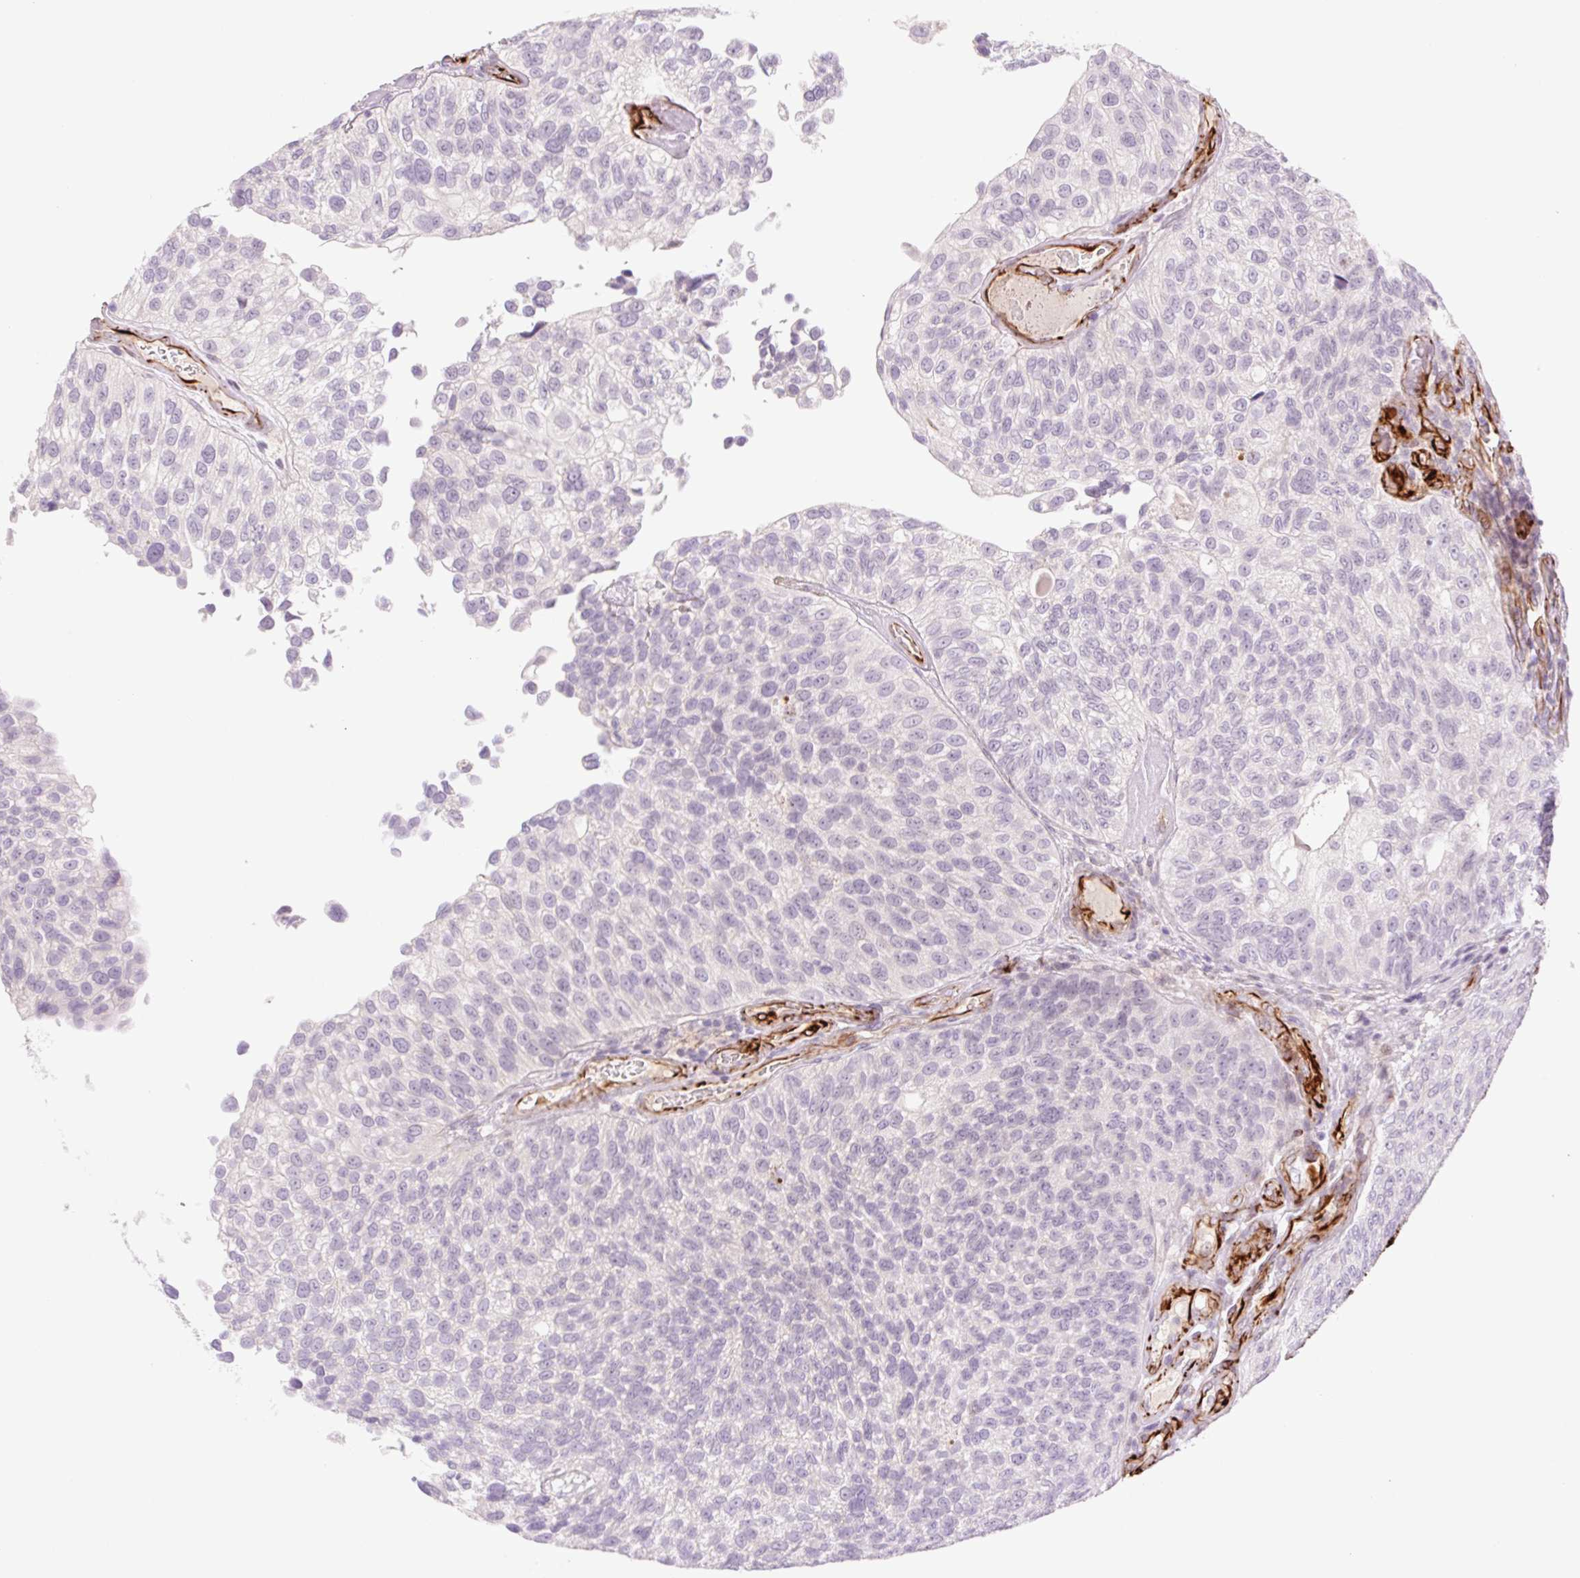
{"staining": {"intensity": "negative", "quantity": "none", "location": "none"}, "tissue": "urothelial cancer", "cell_type": "Tumor cells", "image_type": "cancer", "snomed": [{"axis": "morphology", "description": "Urothelial carcinoma, NOS"}, {"axis": "topography", "description": "Urinary bladder"}], "caption": "Transitional cell carcinoma was stained to show a protein in brown. There is no significant positivity in tumor cells. (Immunohistochemistry (ihc), brightfield microscopy, high magnification).", "gene": "ZFYVE21", "patient": {"sex": "male", "age": 87}}